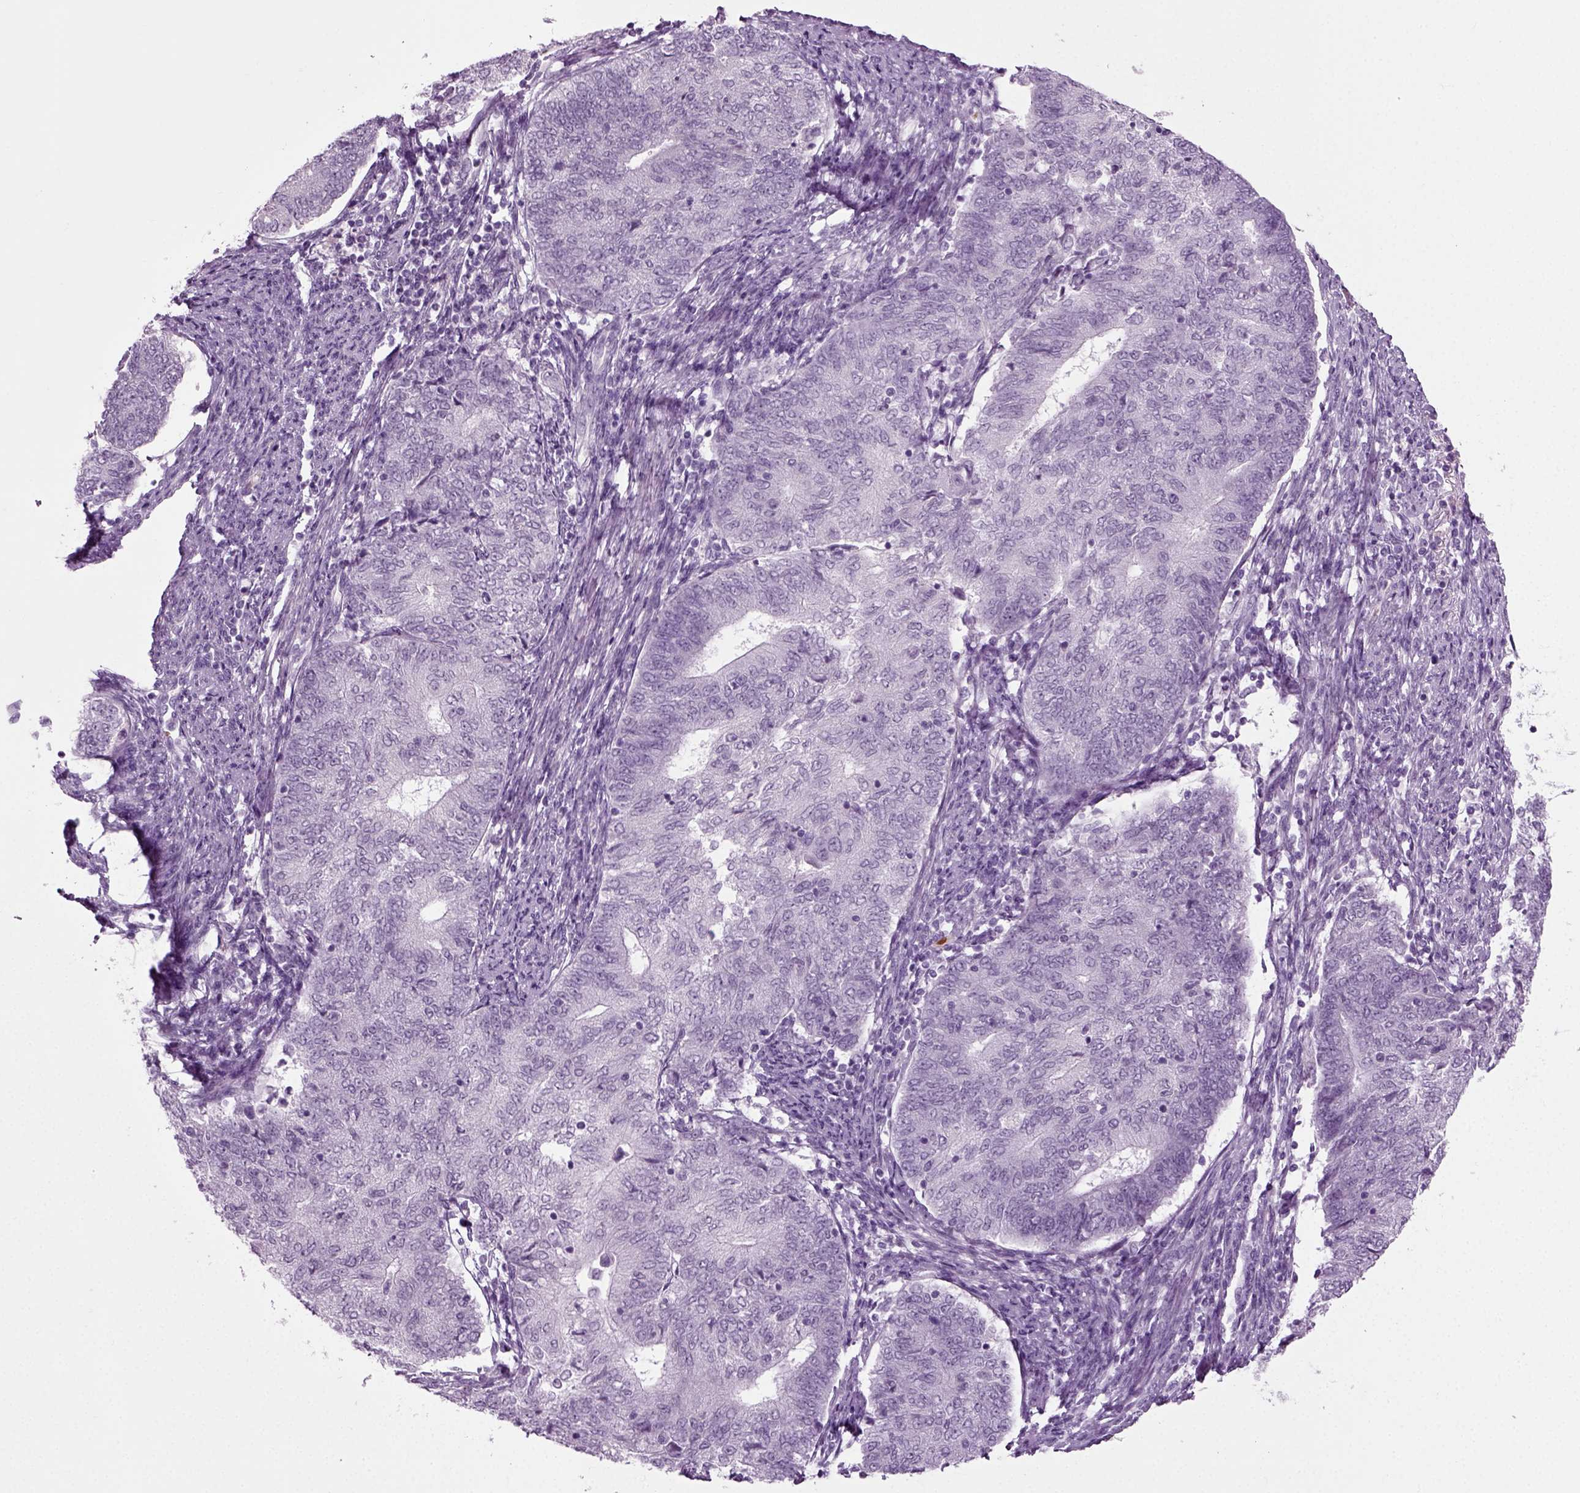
{"staining": {"intensity": "negative", "quantity": "none", "location": "none"}, "tissue": "endometrial cancer", "cell_type": "Tumor cells", "image_type": "cancer", "snomed": [{"axis": "morphology", "description": "Adenocarcinoma, NOS"}, {"axis": "topography", "description": "Endometrium"}], "caption": "A histopathology image of endometrial cancer stained for a protein displays no brown staining in tumor cells.", "gene": "ZC2HC1C", "patient": {"sex": "female", "age": 65}}